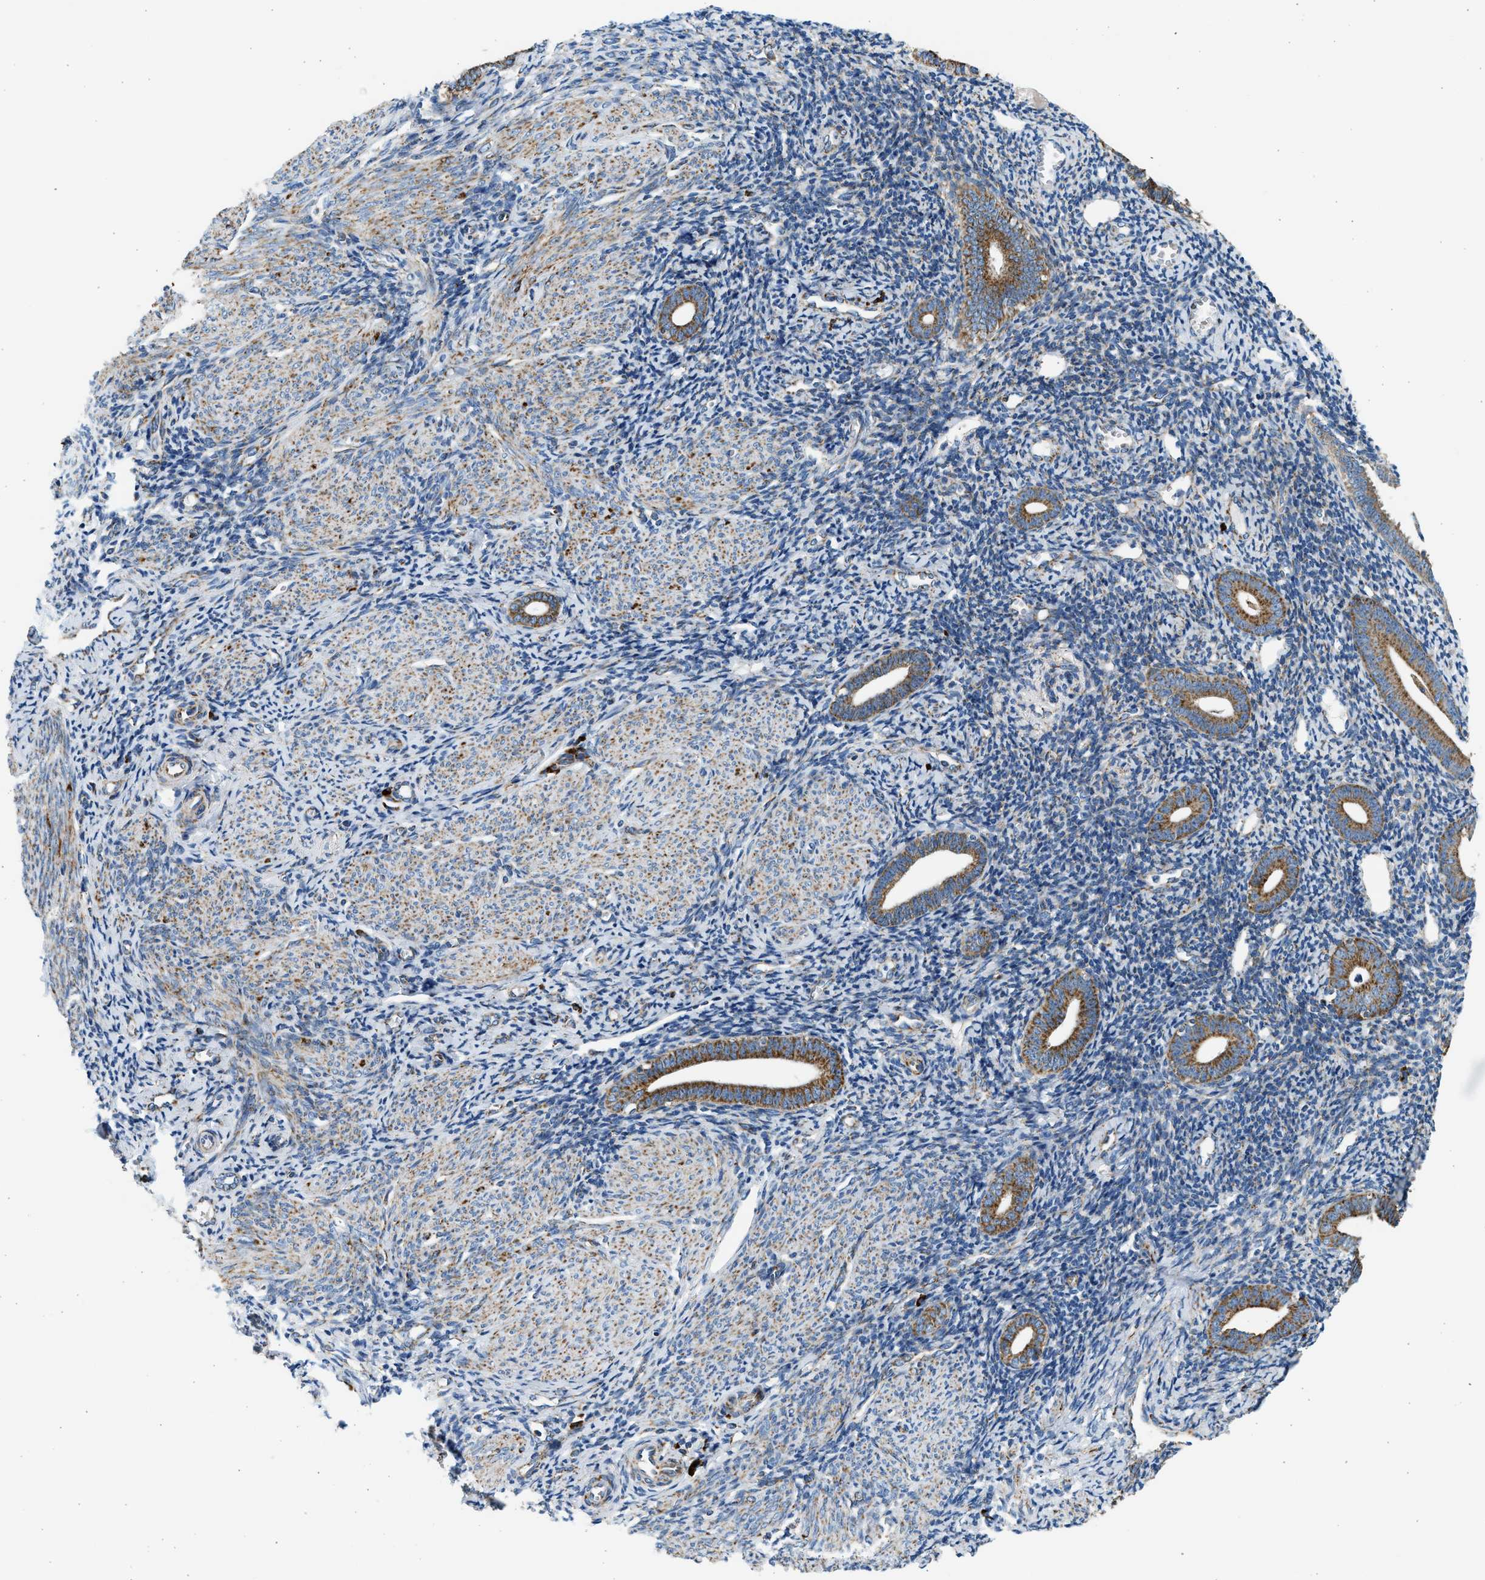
{"staining": {"intensity": "negative", "quantity": "none", "location": "none"}, "tissue": "endometrium", "cell_type": "Cells in endometrial stroma", "image_type": "normal", "snomed": [{"axis": "morphology", "description": "Normal tissue, NOS"}, {"axis": "topography", "description": "Endometrium"}], "caption": "This image is of unremarkable endometrium stained with immunohistochemistry (IHC) to label a protein in brown with the nuclei are counter-stained blue. There is no expression in cells in endometrial stroma. Nuclei are stained in blue.", "gene": "KCNMB3", "patient": {"sex": "female", "age": 50}}